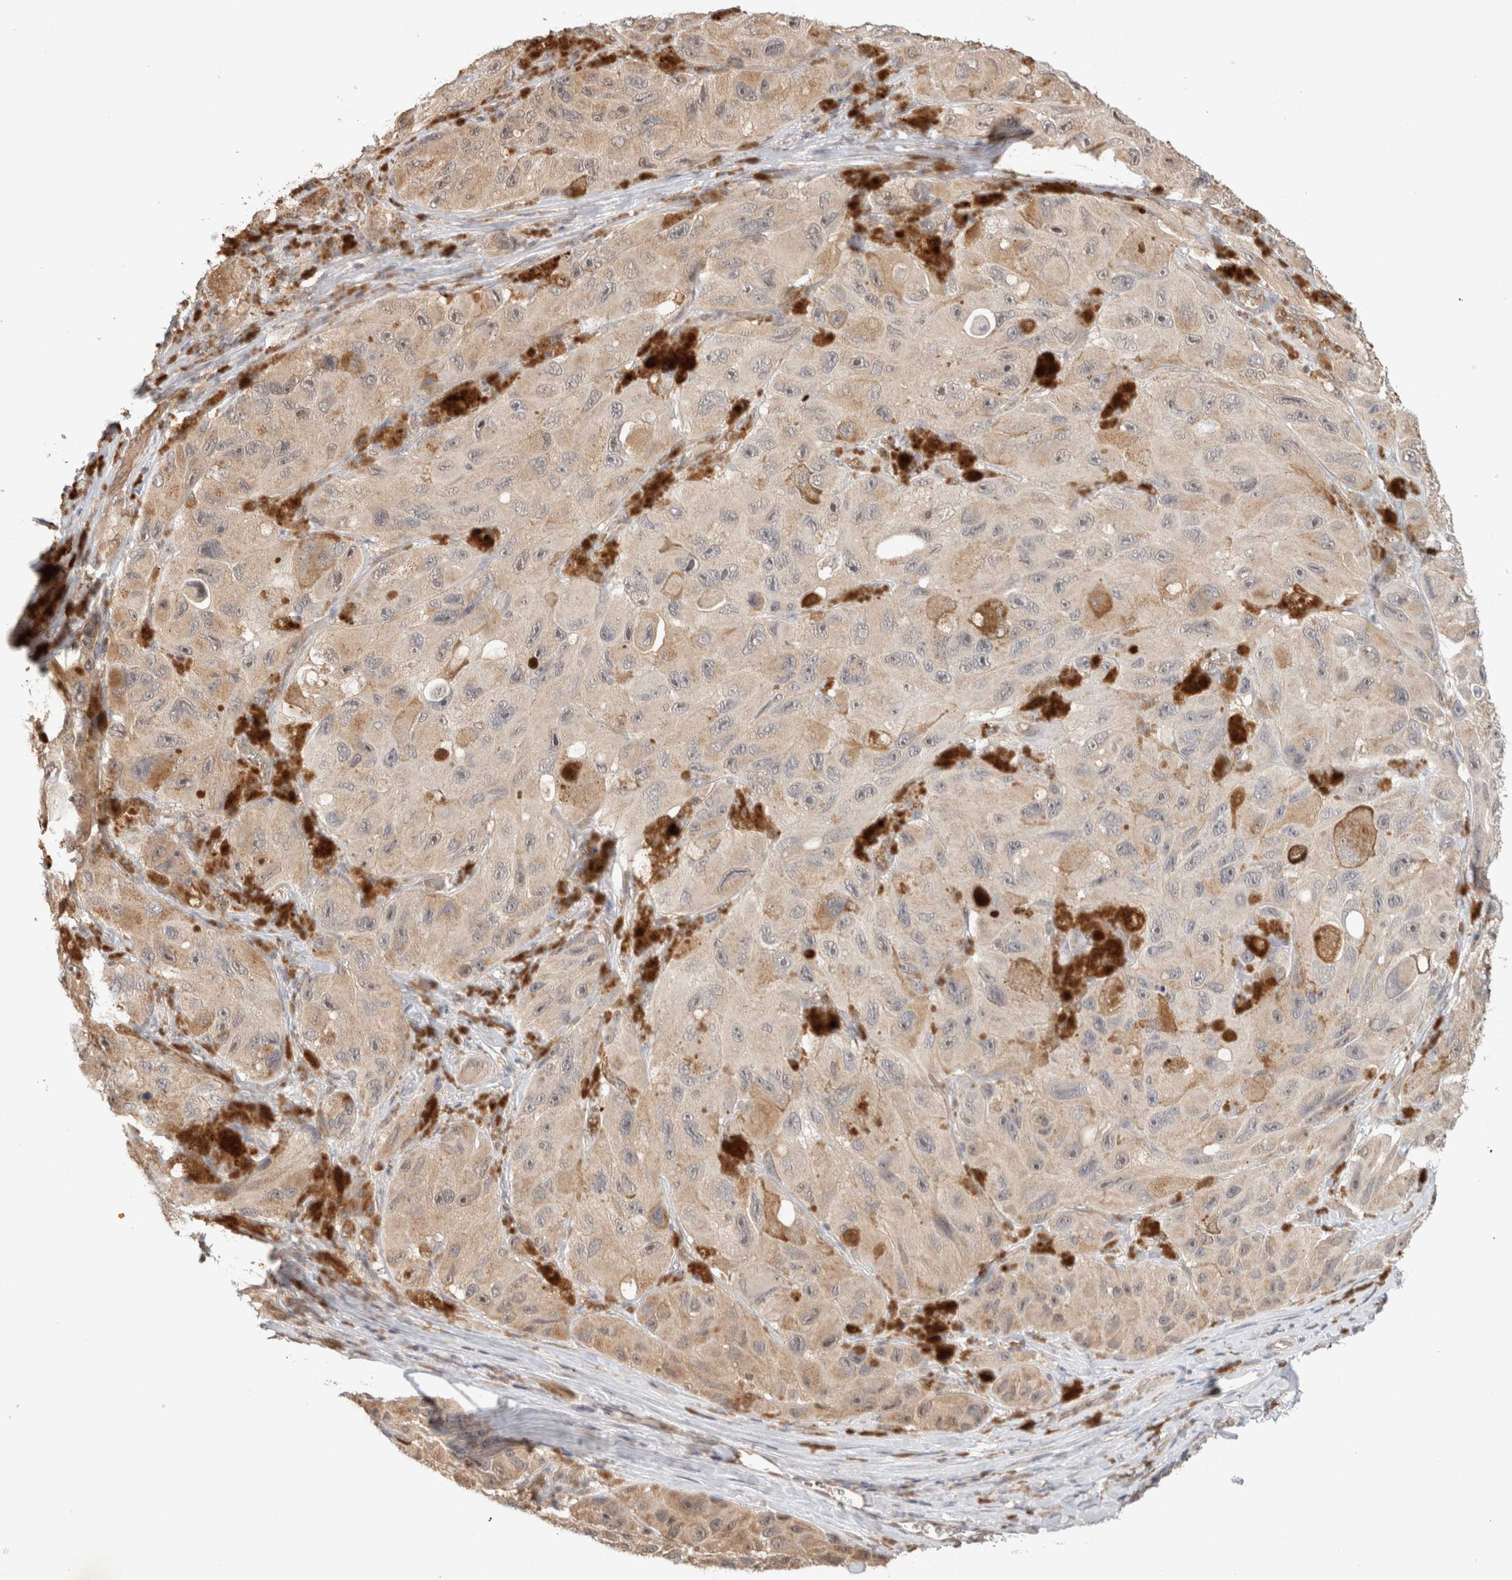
{"staining": {"intensity": "weak", "quantity": "25%-75%", "location": "cytoplasmic/membranous"}, "tissue": "melanoma", "cell_type": "Tumor cells", "image_type": "cancer", "snomed": [{"axis": "morphology", "description": "Malignant melanoma, NOS"}, {"axis": "topography", "description": "Skin"}], "caption": "Immunohistochemical staining of malignant melanoma displays low levels of weak cytoplasmic/membranous expression in about 25%-75% of tumor cells.", "gene": "CA13", "patient": {"sex": "female", "age": 73}}